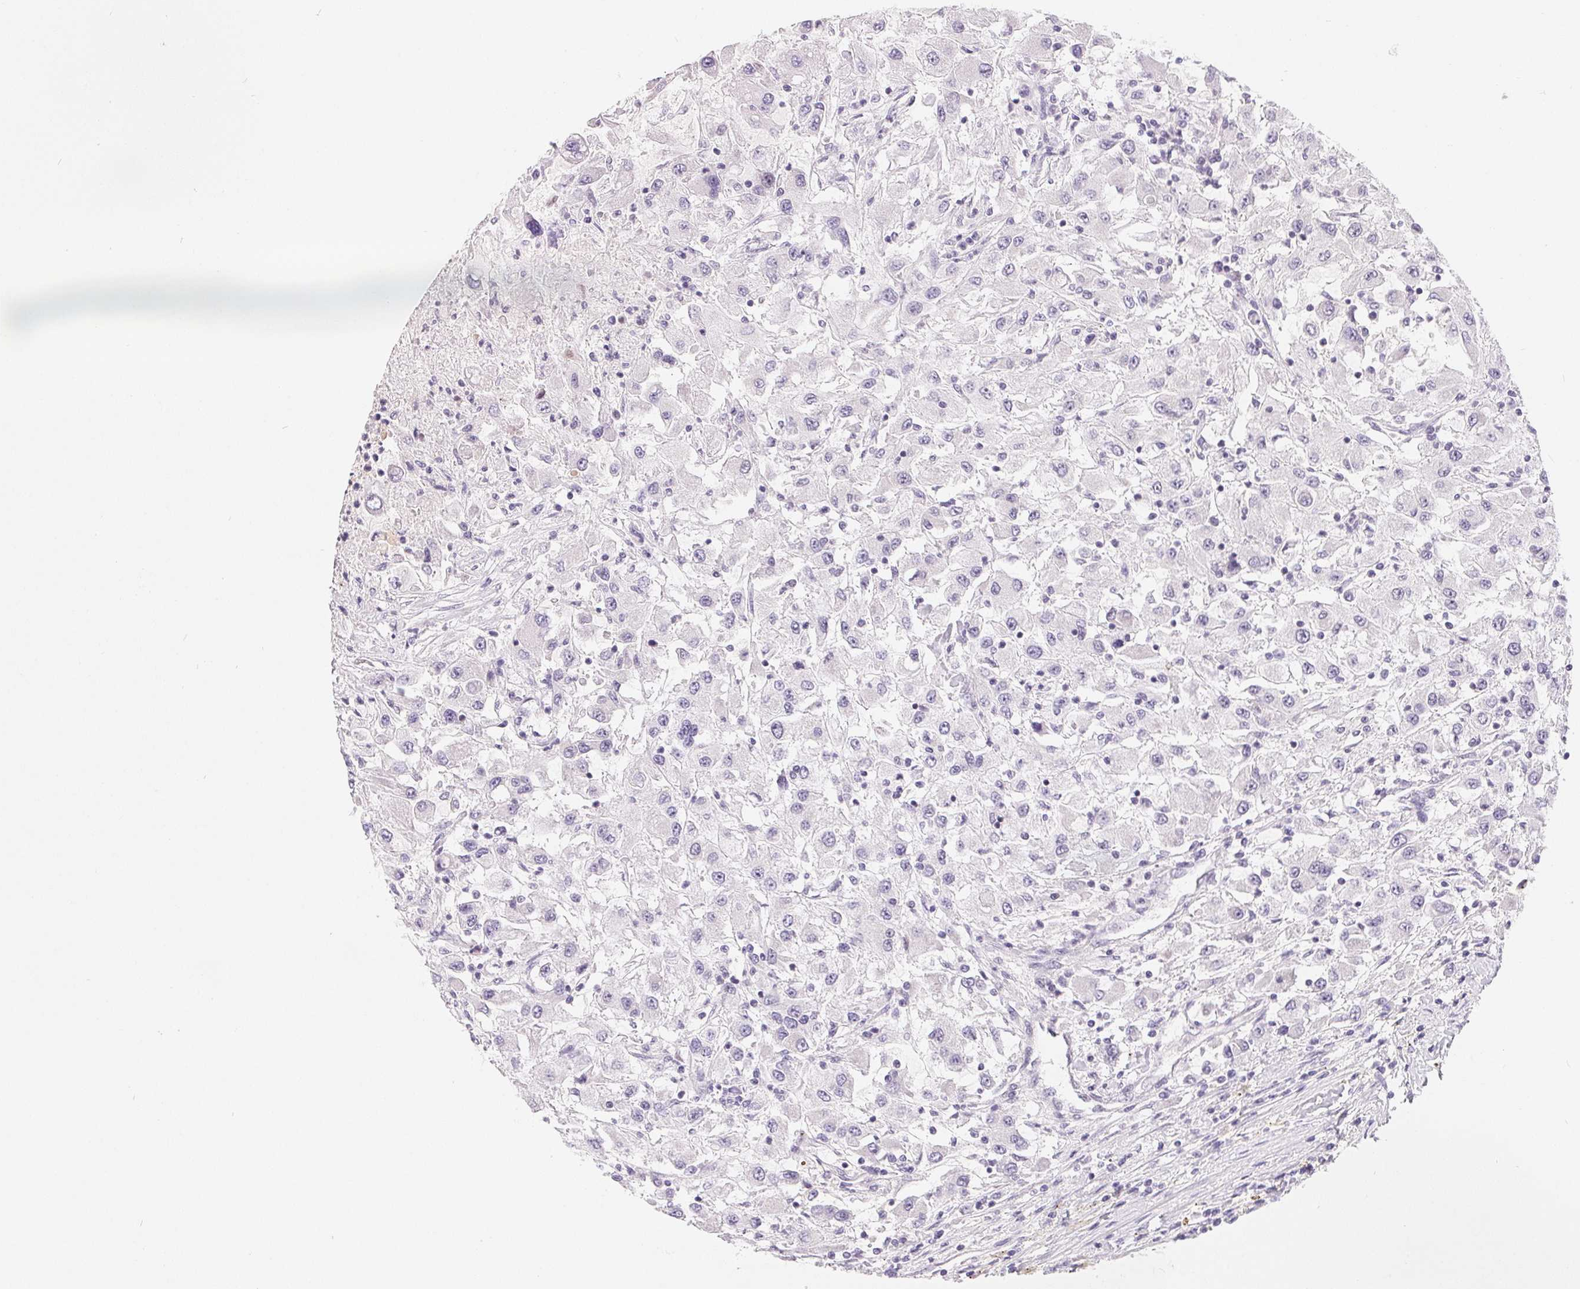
{"staining": {"intensity": "negative", "quantity": "none", "location": "none"}, "tissue": "renal cancer", "cell_type": "Tumor cells", "image_type": "cancer", "snomed": [{"axis": "morphology", "description": "Adenocarcinoma, NOS"}, {"axis": "topography", "description": "Kidney"}], "caption": "DAB (3,3'-diaminobenzidine) immunohistochemical staining of renal cancer (adenocarcinoma) shows no significant expression in tumor cells.", "gene": "LCA5L", "patient": {"sex": "female", "age": 67}}